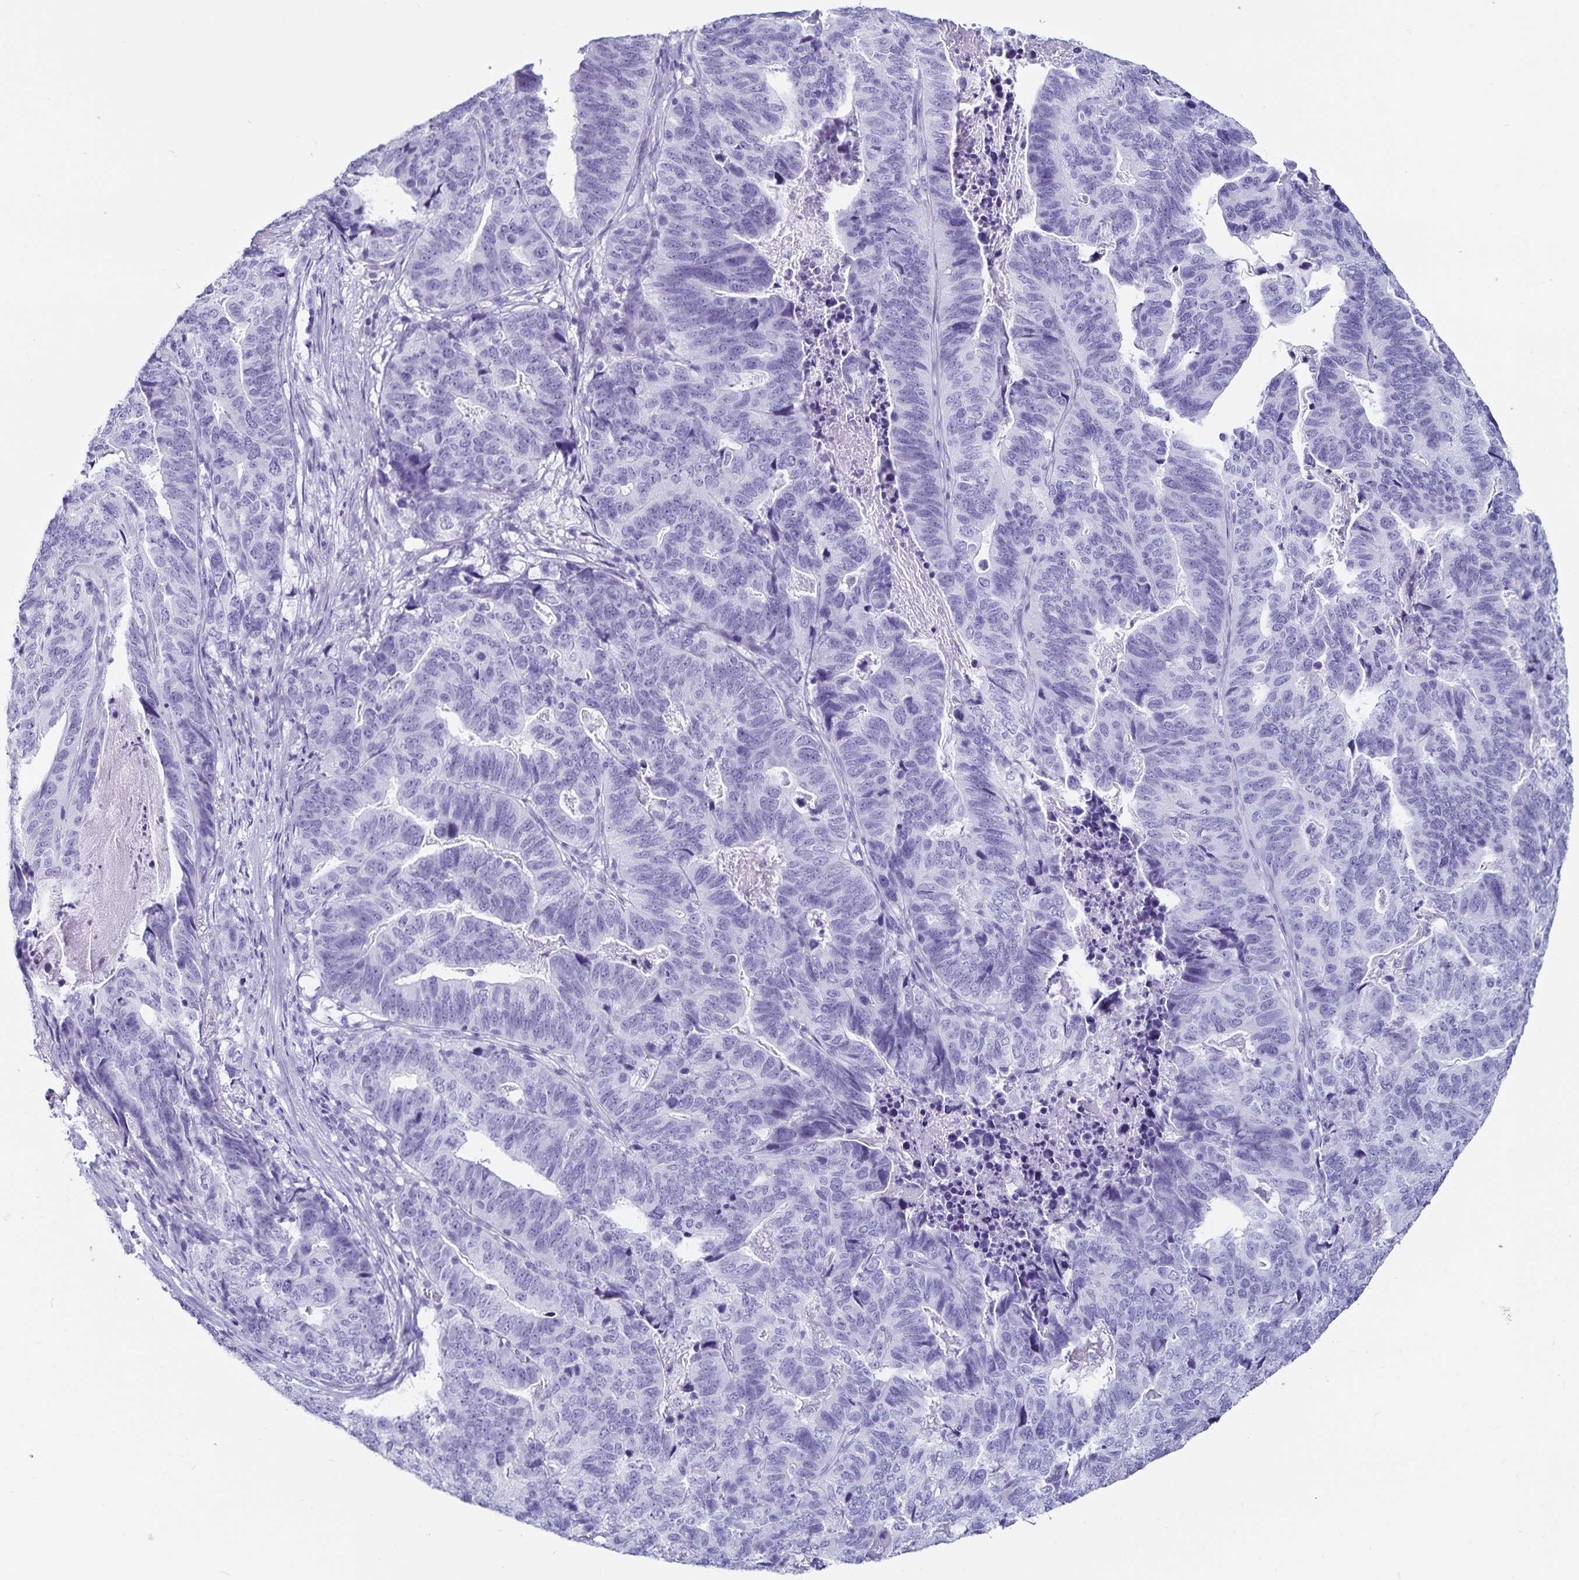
{"staining": {"intensity": "negative", "quantity": "none", "location": "none"}, "tissue": "stomach cancer", "cell_type": "Tumor cells", "image_type": "cancer", "snomed": [{"axis": "morphology", "description": "Adenocarcinoma, NOS"}, {"axis": "topography", "description": "Stomach, upper"}], "caption": "Immunohistochemical staining of stomach cancer (adenocarcinoma) exhibits no significant positivity in tumor cells. (Stains: DAB (3,3'-diaminobenzidine) IHC with hematoxylin counter stain, Microscopy: brightfield microscopy at high magnification).", "gene": "GPR137", "patient": {"sex": "female", "age": 67}}